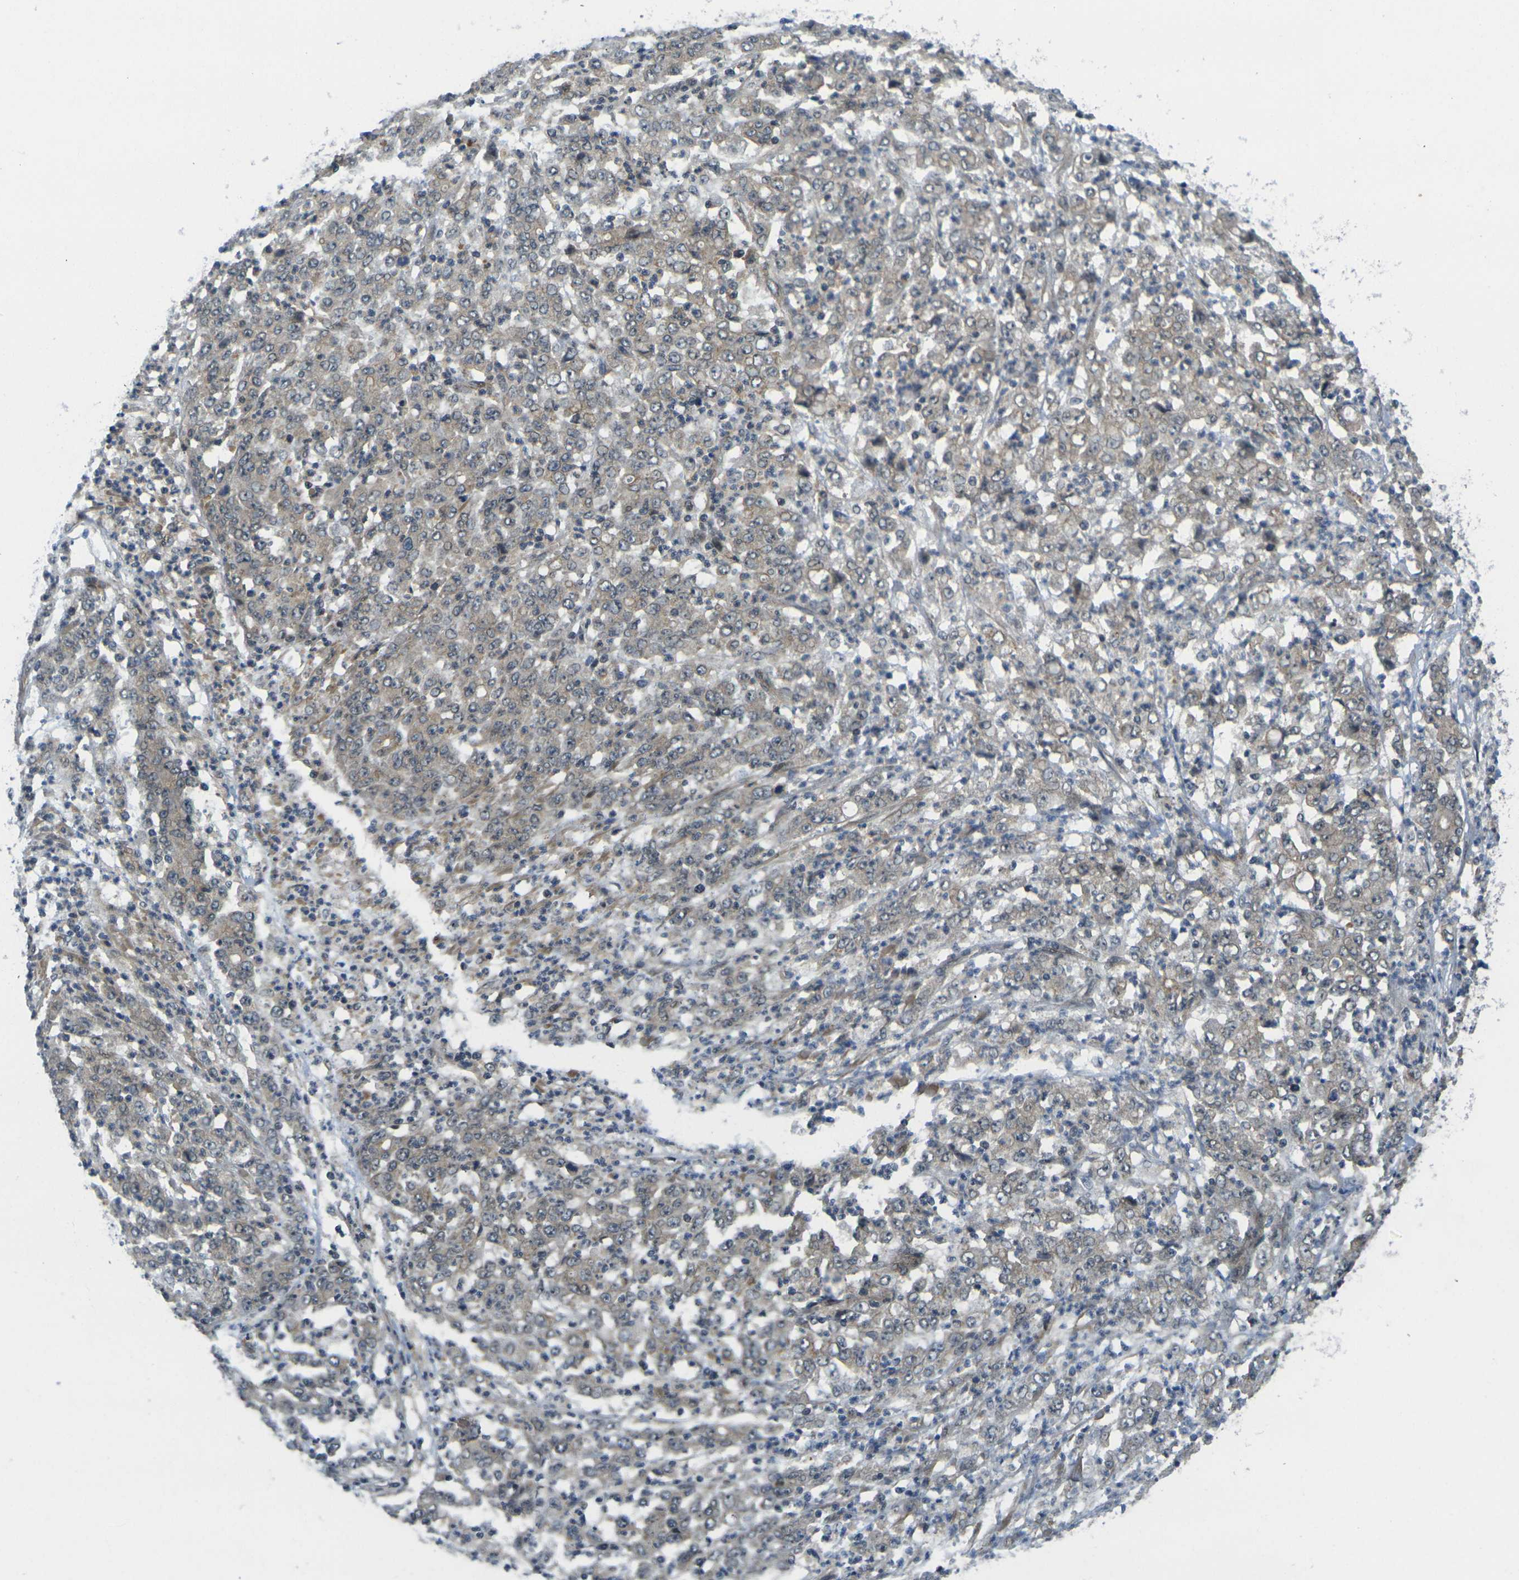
{"staining": {"intensity": "weak", "quantity": "25%-75%", "location": "cytoplasmic/membranous"}, "tissue": "stomach cancer", "cell_type": "Tumor cells", "image_type": "cancer", "snomed": [{"axis": "morphology", "description": "Adenocarcinoma, NOS"}, {"axis": "topography", "description": "Stomach, lower"}], "caption": "The immunohistochemical stain shows weak cytoplasmic/membranous positivity in tumor cells of stomach cancer (adenocarcinoma) tissue.", "gene": "KCTD10", "patient": {"sex": "female", "age": 71}}